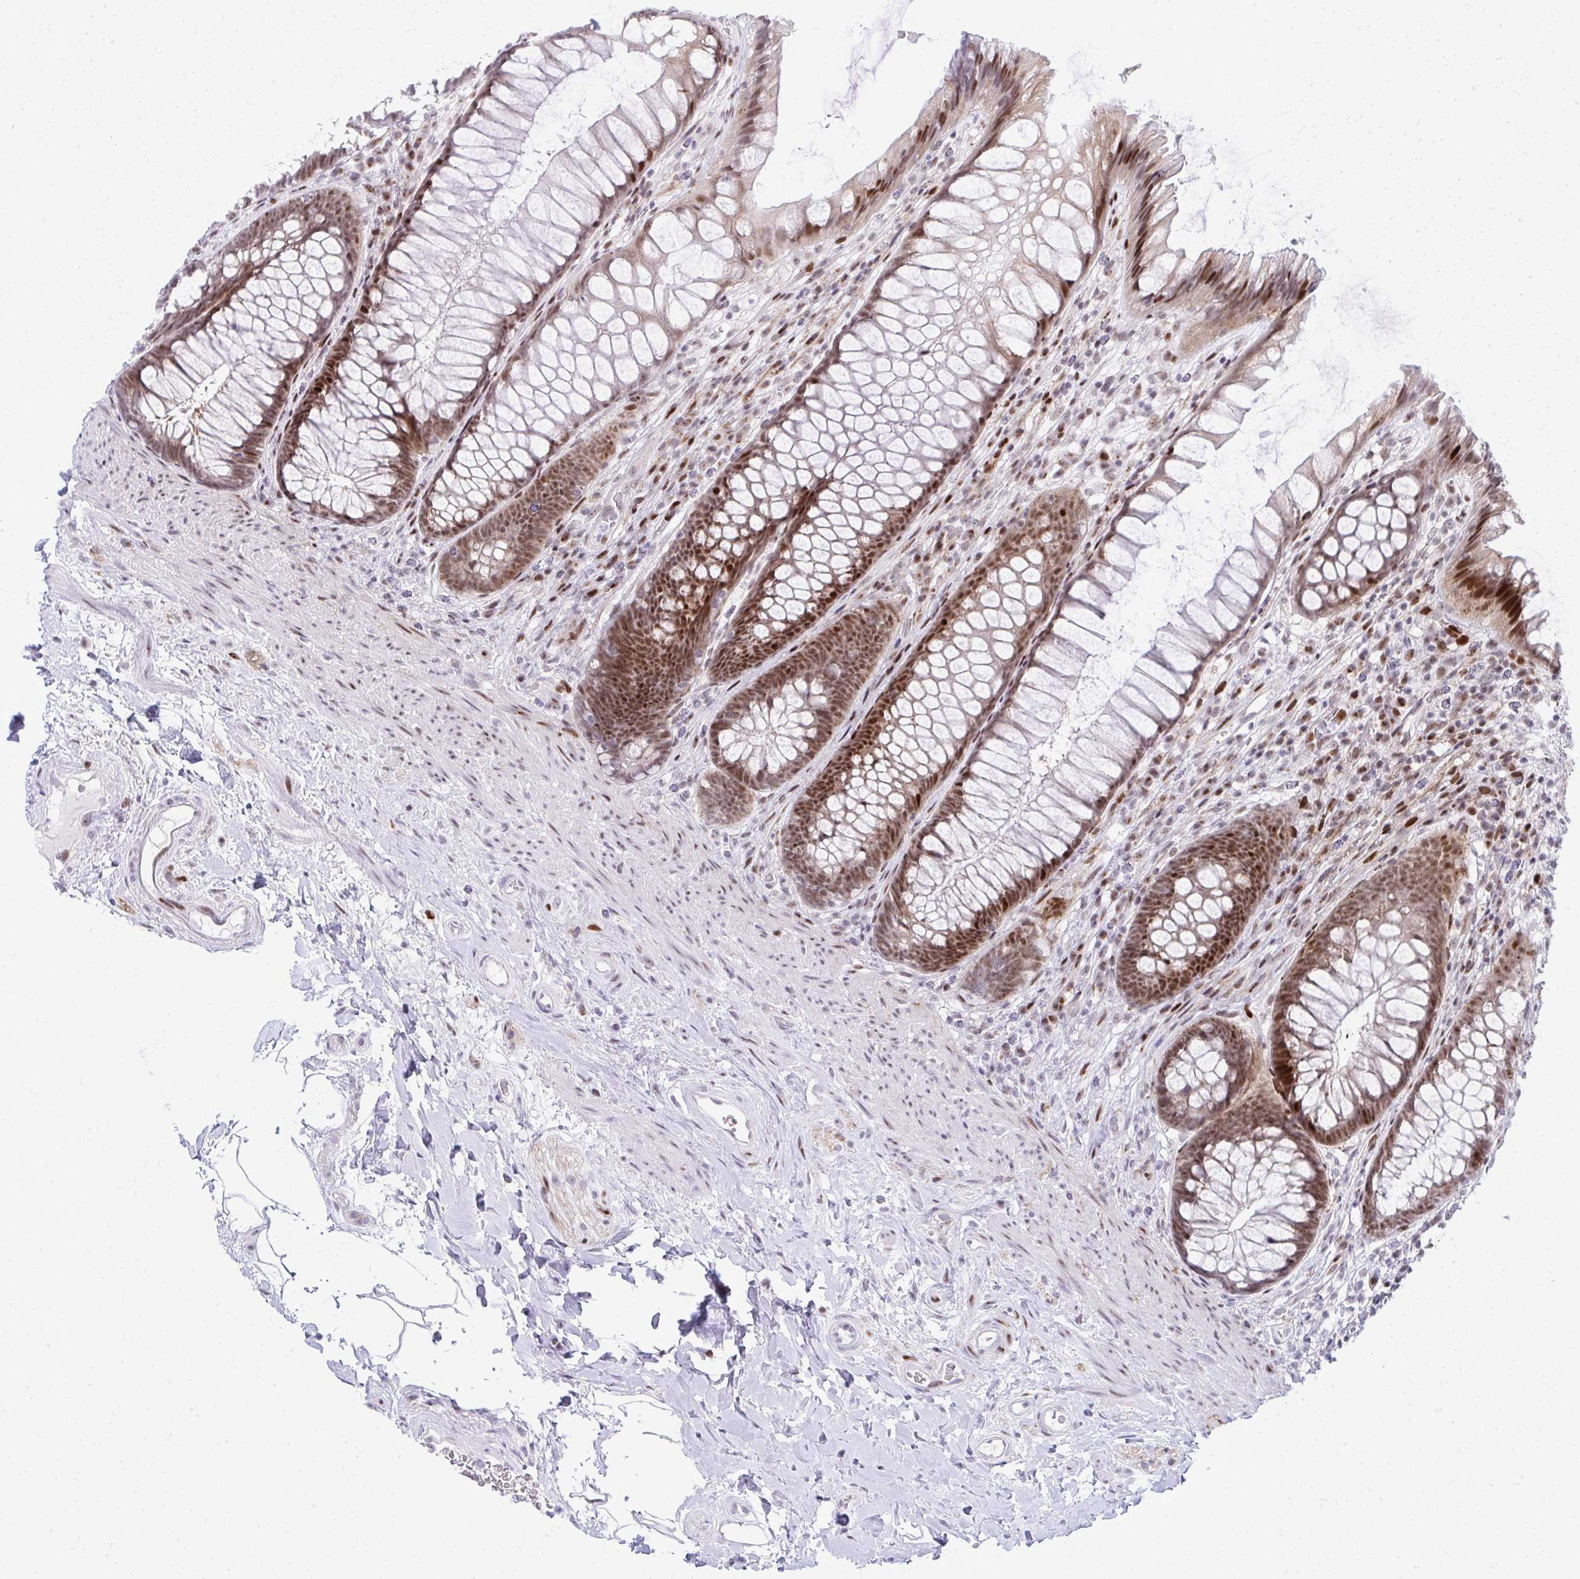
{"staining": {"intensity": "strong", "quantity": ">75%", "location": "nuclear"}, "tissue": "rectum", "cell_type": "Glandular cells", "image_type": "normal", "snomed": [{"axis": "morphology", "description": "Normal tissue, NOS"}, {"axis": "topography", "description": "Rectum"}], "caption": "Immunohistochemical staining of benign rectum exhibits strong nuclear protein expression in about >75% of glandular cells.", "gene": "GLDN", "patient": {"sex": "male", "age": 53}}